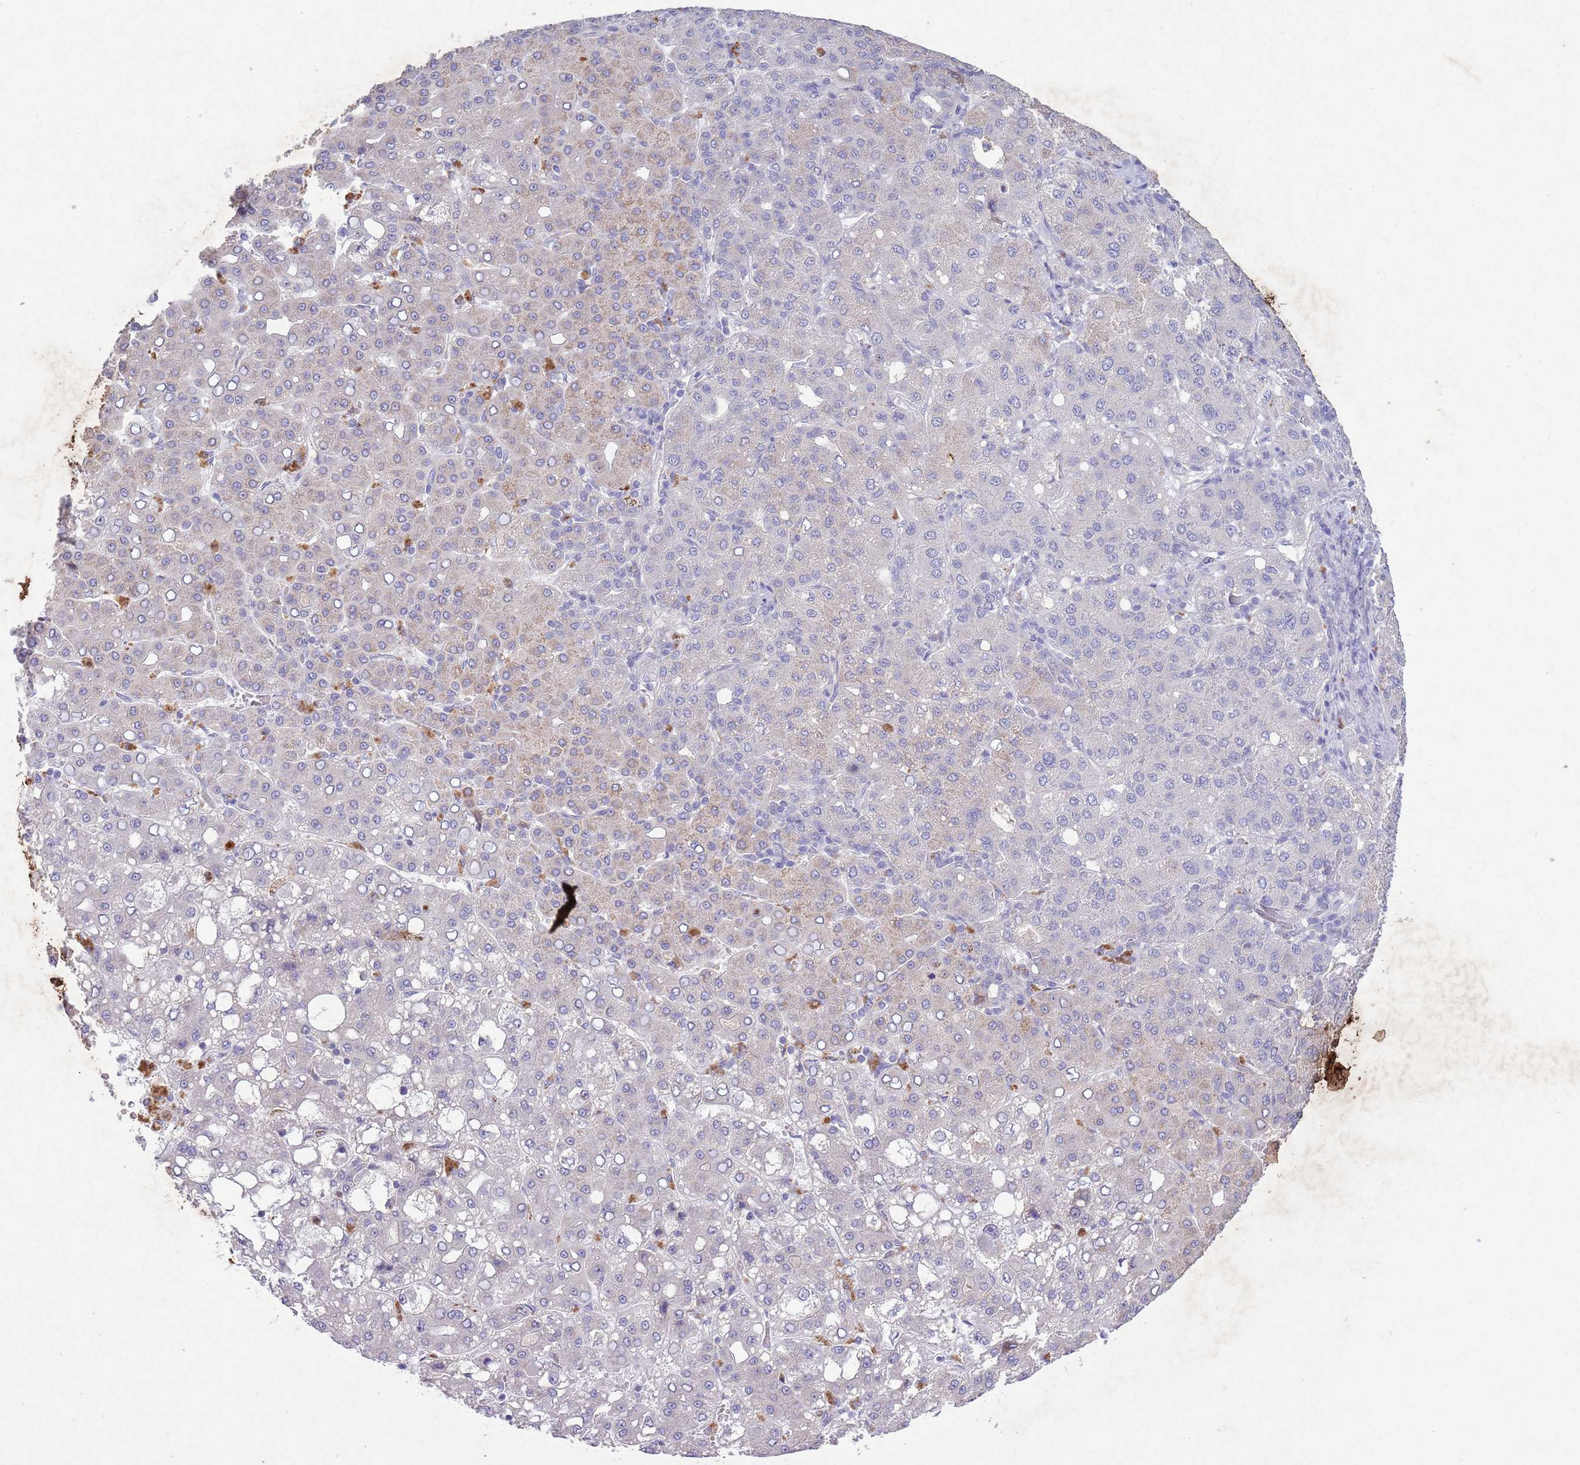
{"staining": {"intensity": "weak", "quantity": "<25%", "location": "cytoplasmic/membranous"}, "tissue": "liver cancer", "cell_type": "Tumor cells", "image_type": "cancer", "snomed": [{"axis": "morphology", "description": "Carcinoma, Hepatocellular, NOS"}, {"axis": "topography", "description": "Liver"}], "caption": "A micrograph of human hepatocellular carcinoma (liver) is negative for staining in tumor cells.", "gene": "CCNI", "patient": {"sex": "male", "age": 65}}